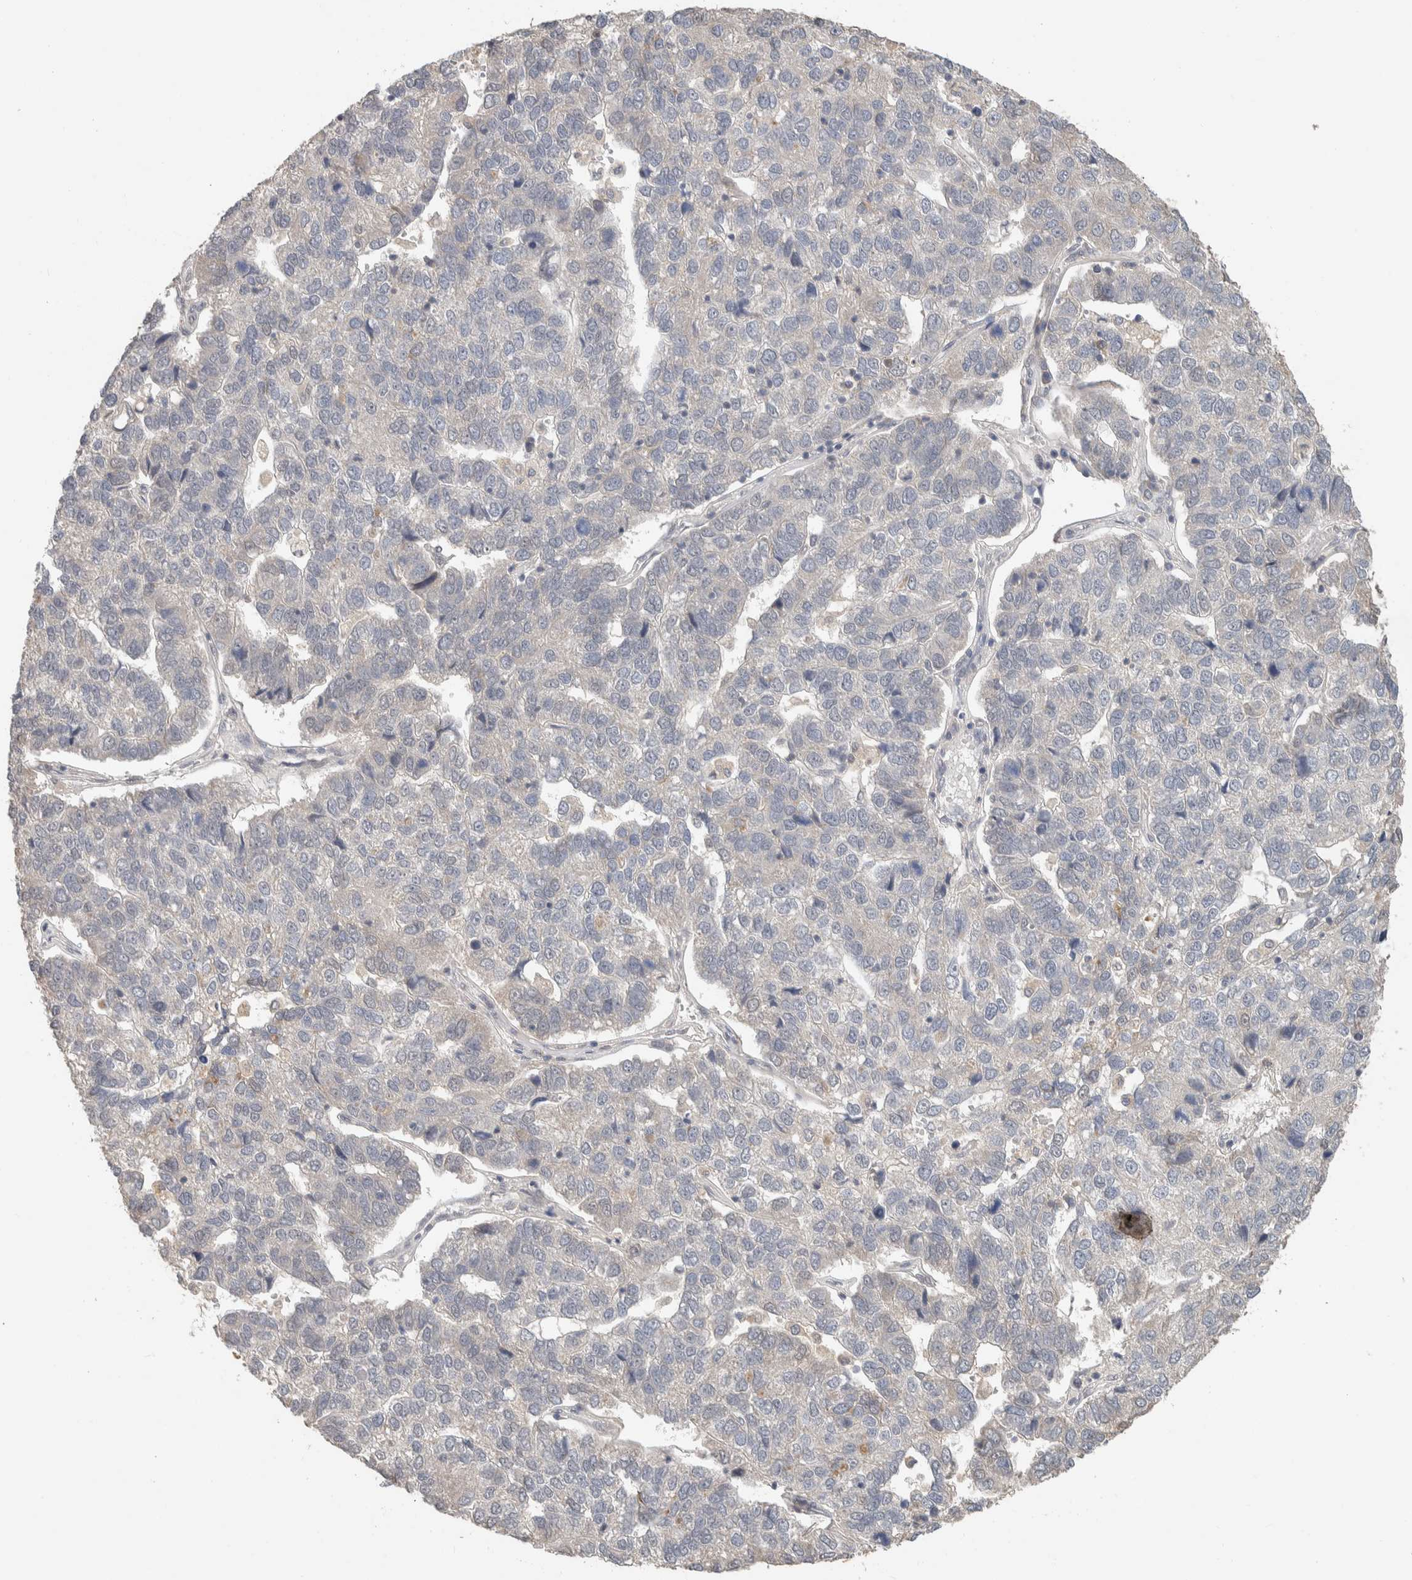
{"staining": {"intensity": "negative", "quantity": "none", "location": "none"}, "tissue": "pancreatic cancer", "cell_type": "Tumor cells", "image_type": "cancer", "snomed": [{"axis": "morphology", "description": "Adenocarcinoma, NOS"}, {"axis": "topography", "description": "Pancreas"}], "caption": "Immunohistochemistry of human pancreatic adenocarcinoma exhibits no staining in tumor cells. (Brightfield microscopy of DAB (3,3'-diaminobenzidine) IHC at high magnification).", "gene": "CYSRT1", "patient": {"sex": "female", "age": 61}}